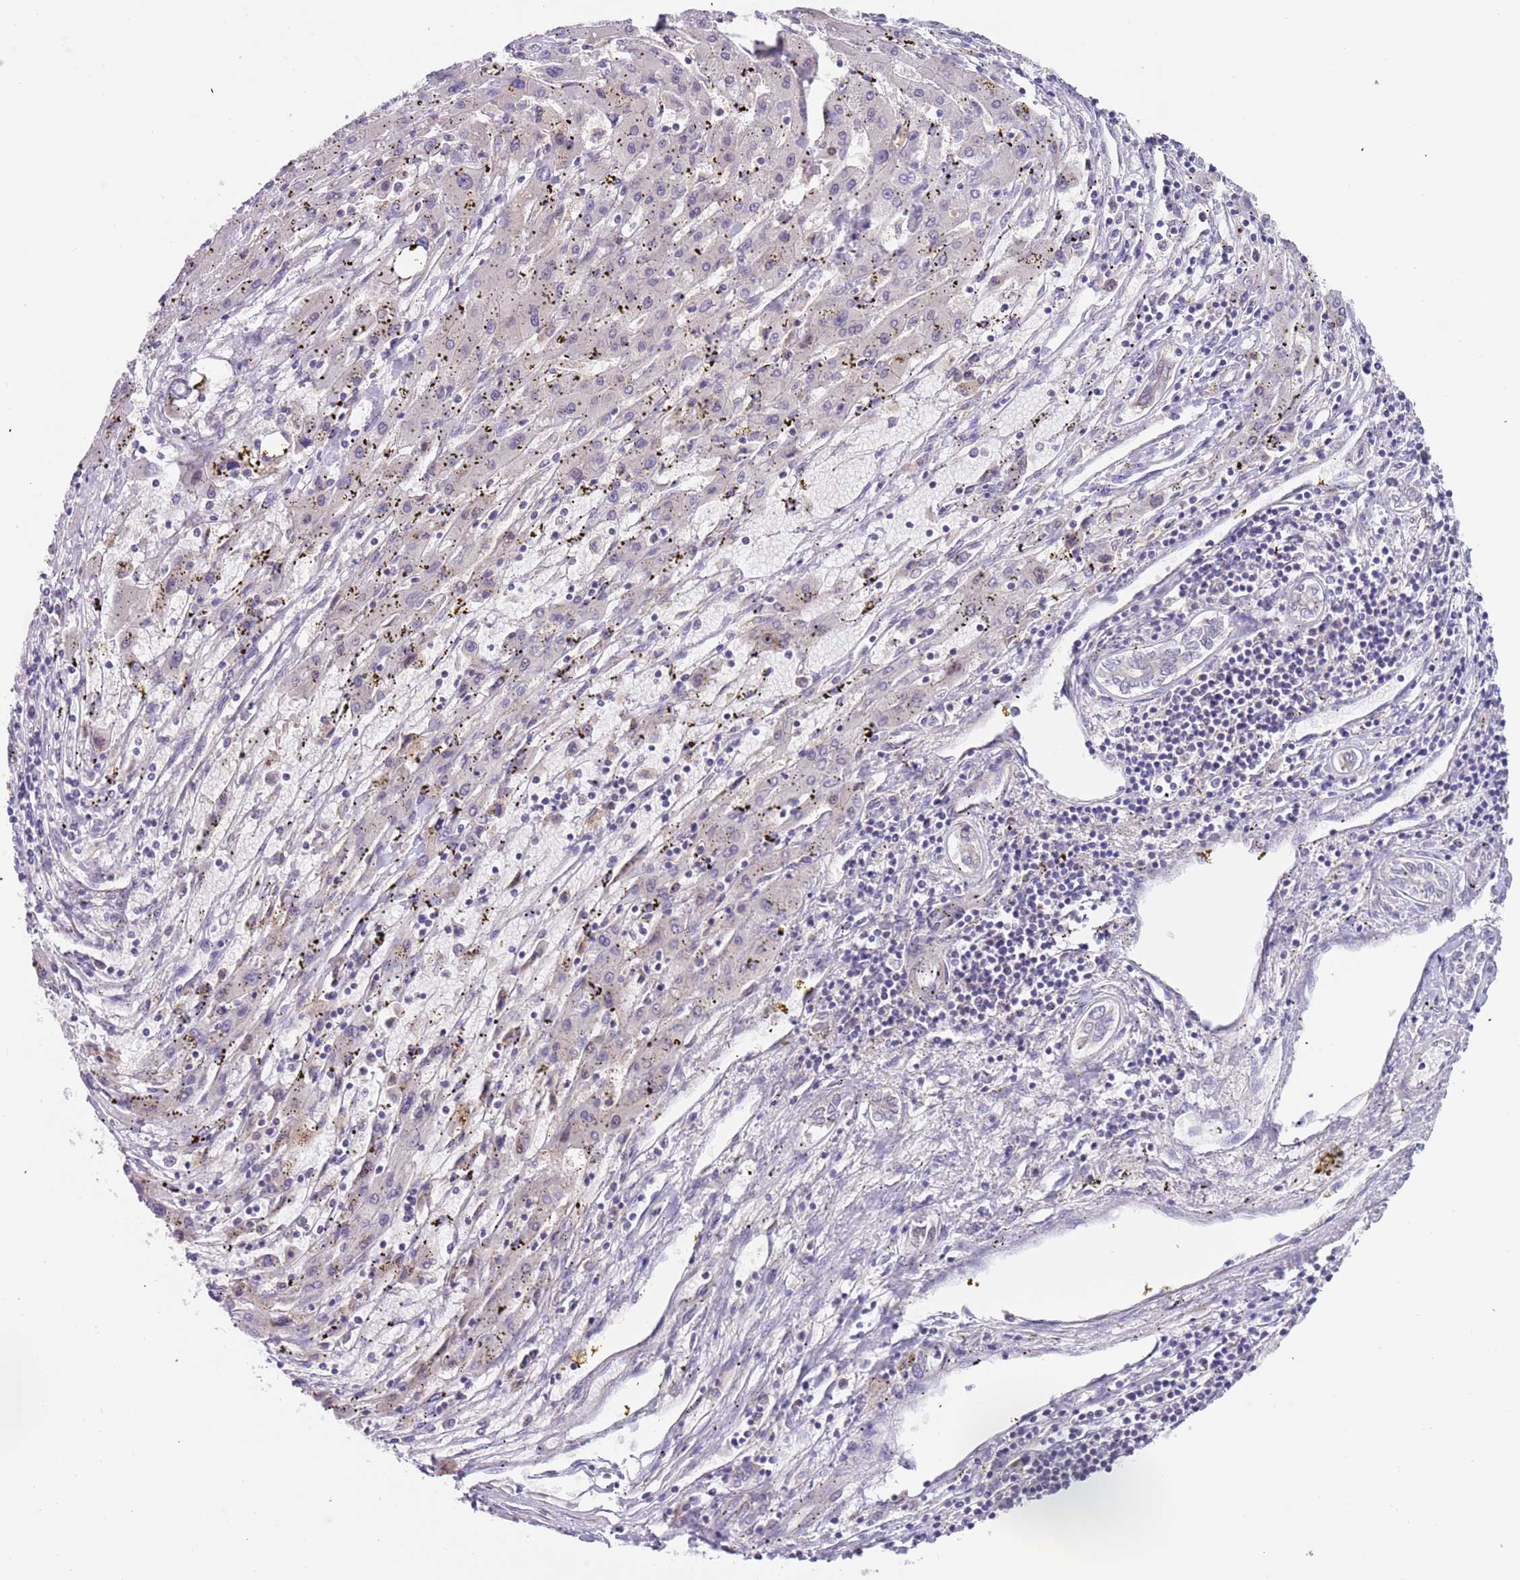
{"staining": {"intensity": "negative", "quantity": "none", "location": "none"}, "tissue": "liver cancer", "cell_type": "Tumor cells", "image_type": "cancer", "snomed": [{"axis": "morphology", "description": "Carcinoma, Hepatocellular, NOS"}, {"axis": "topography", "description": "Liver"}], "caption": "Immunohistochemical staining of human liver hepatocellular carcinoma demonstrates no significant expression in tumor cells.", "gene": "RMND5B", "patient": {"sex": "male", "age": 72}}